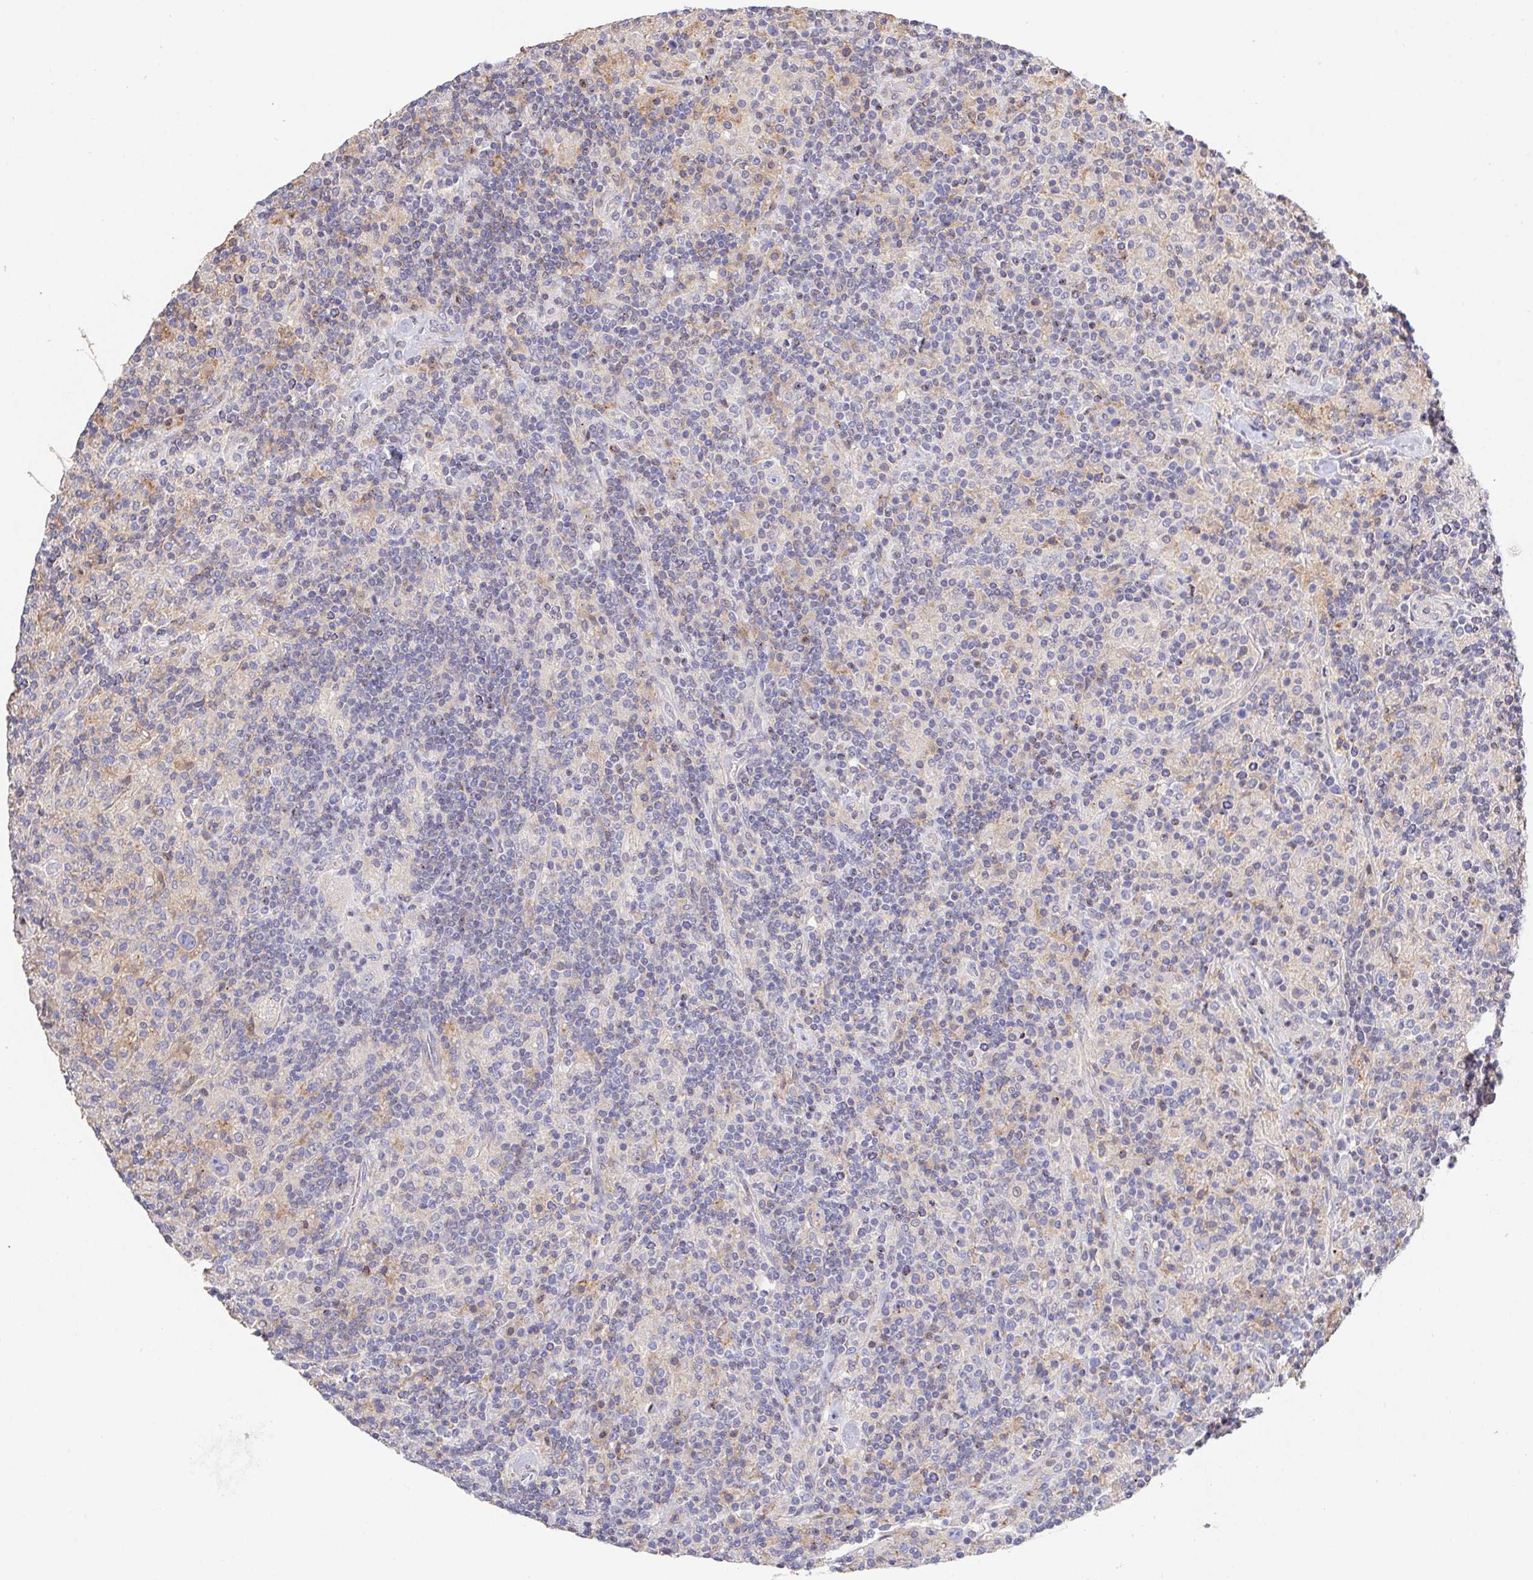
{"staining": {"intensity": "negative", "quantity": "none", "location": "none"}, "tissue": "lymphoma", "cell_type": "Tumor cells", "image_type": "cancer", "snomed": [{"axis": "morphology", "description": "Hodgkin's disease, NOS"}, {"axis": "topography", "description": "Lymph node"}], "caption": "Lymphoma was stained to show a protein in brown. There is no significant staining in tumor cells.", "gene": "PRG3", "patient": {"sex": "male", "age": 70}}